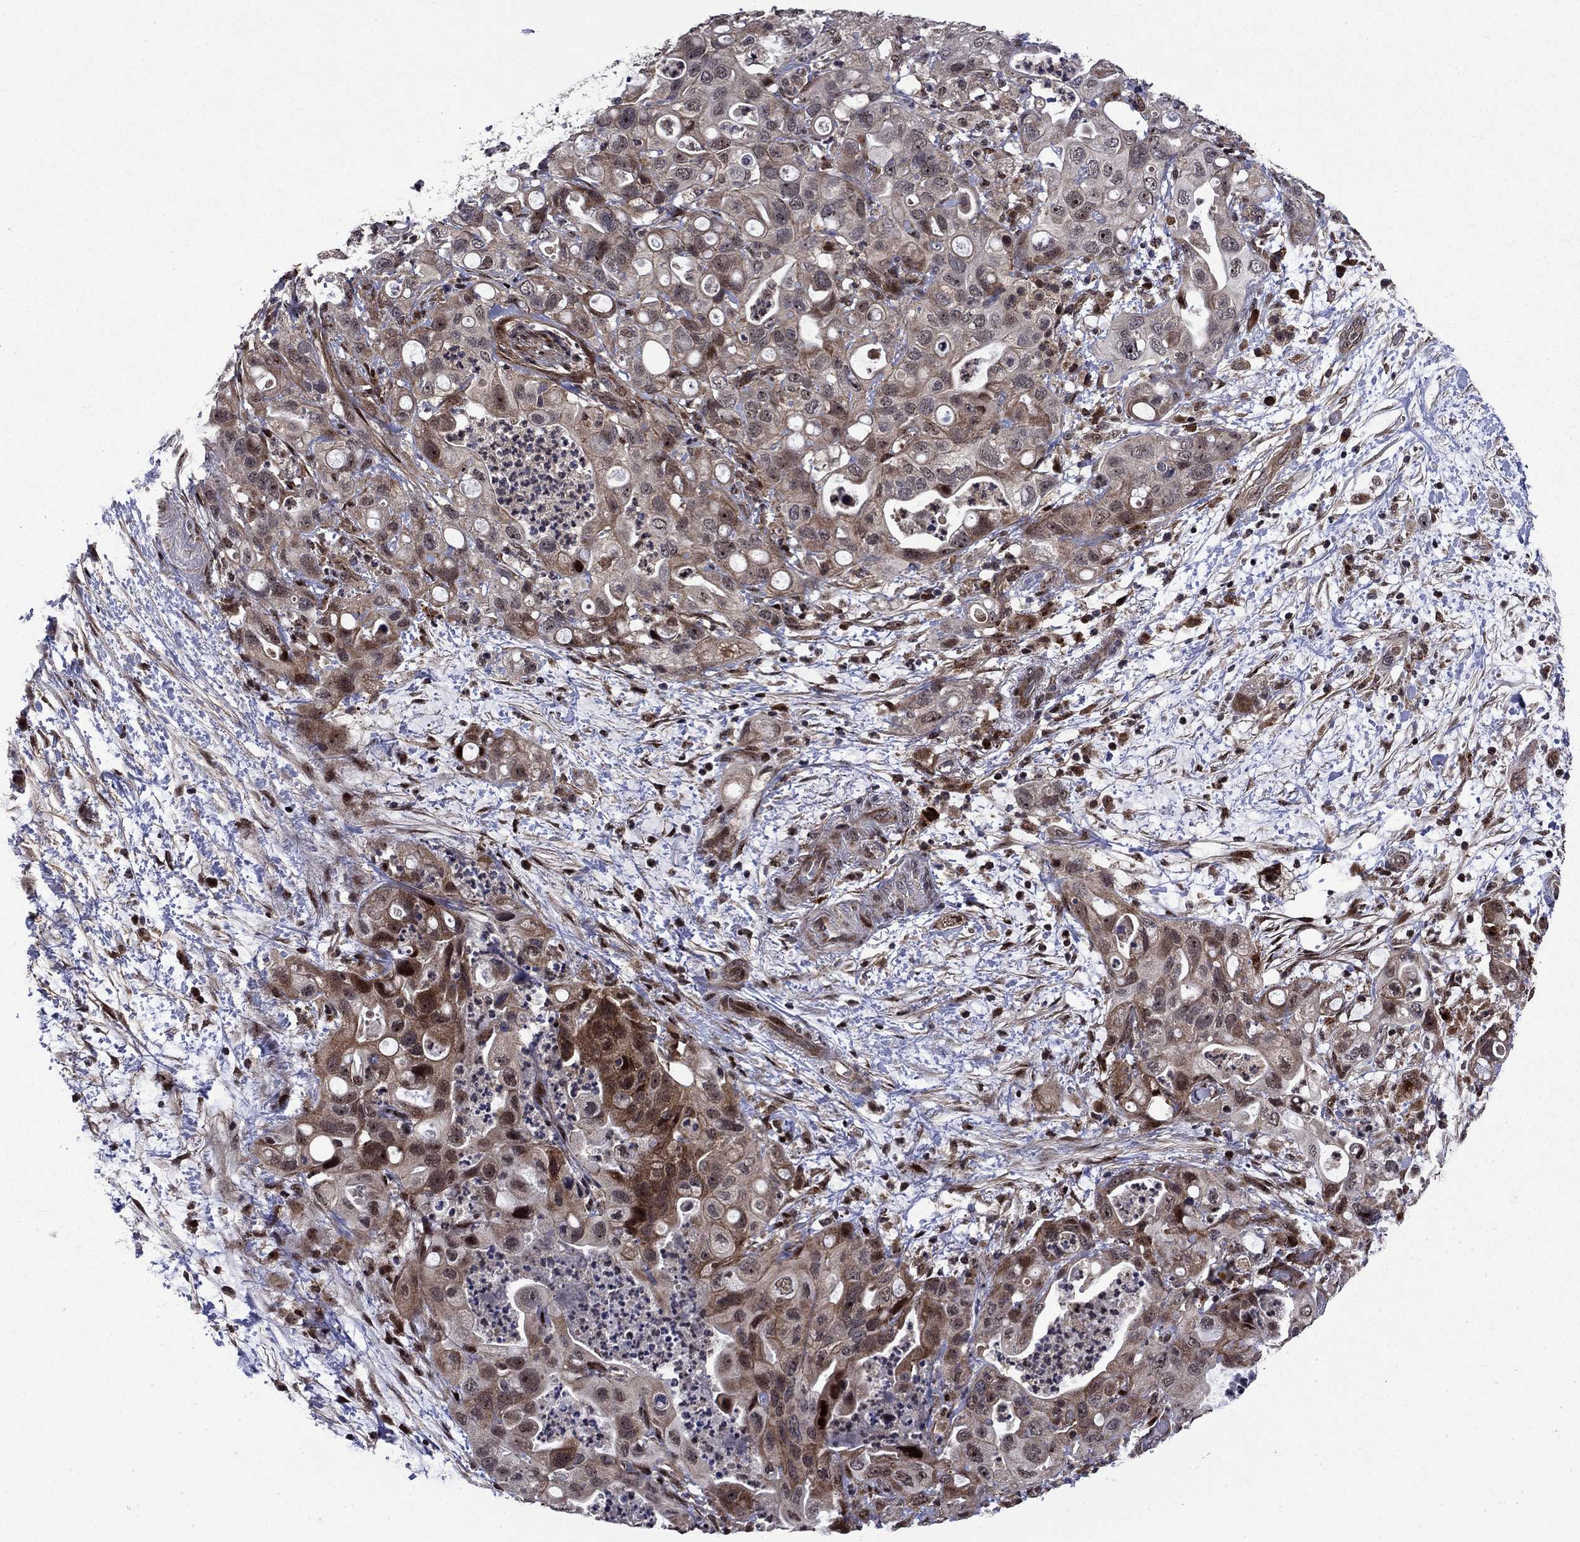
{"staining": {"intensity": "strong", "quantity": "<25%", "location": "cytoplasmic/membranous,nuclear"}, "tissue": "pancreatic cancer", "cell_type": "Tumor cells", "image_type": "cancer", "snomed": [{"axis": "morphology", "description": "Adenocarcinoma, NOS"}, {"axis": "topography", "description": "Pancreas"}], "caption": "Adenocarcinoma (pancreatic) was stained to show a protein in brown. There is medium levels of strong cytoplasmic/membranous and nuclear staining in about <25% of tumor cells.", "gene": "AGTPBP1", "patient": {"sex": "female", "age": 72}}